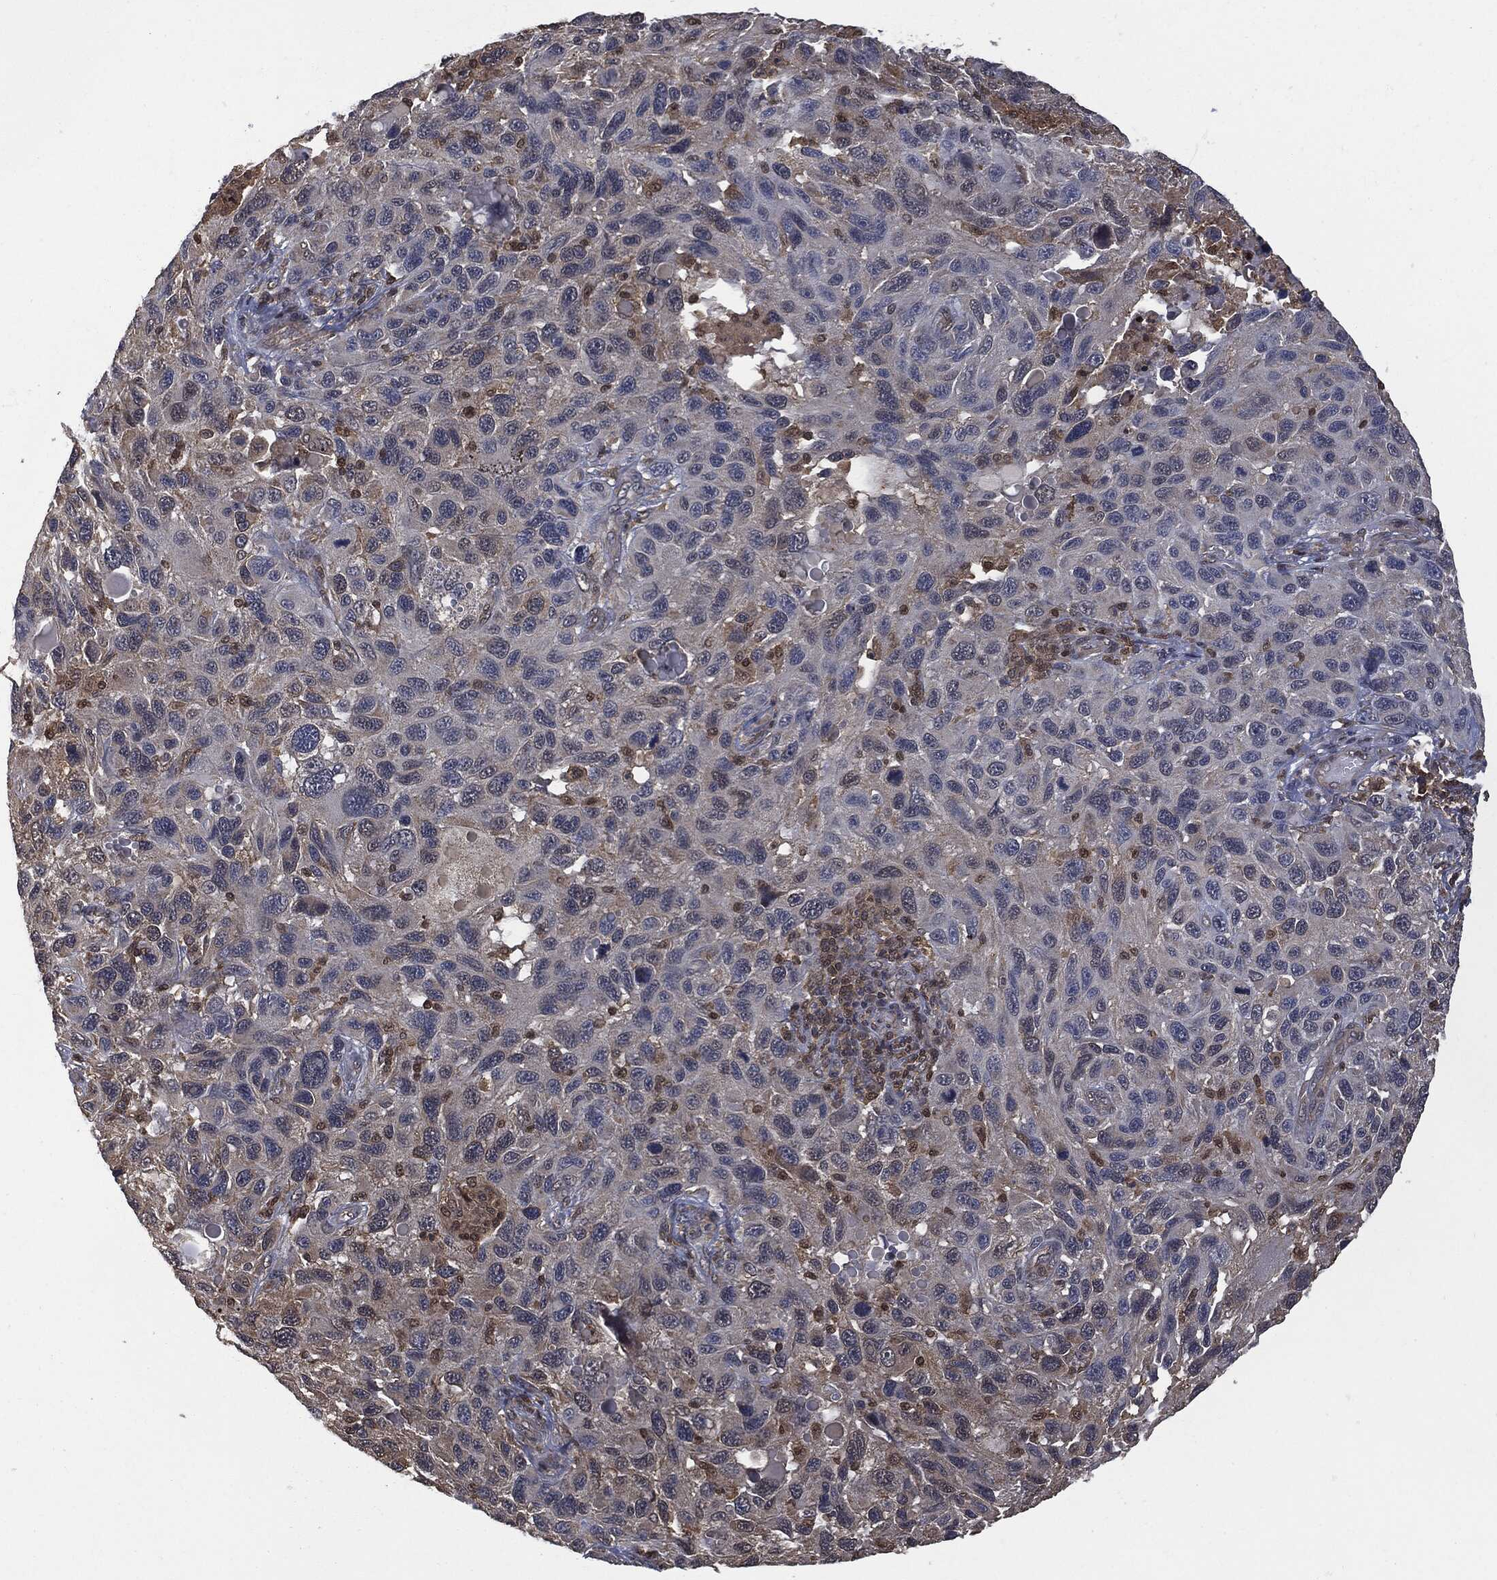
{"staining": {"intensity": "weak", "quantity": "<25%", "location": "cytoplasmic/membranous"}, "tissue": "melanoma", "cell_type": "Tumor cells", "image_type": "cancer", "snomed": [{"axis": "morphology", "description": "Malignant melanoma, NOS"}, {"axis": "topography", "description": "Skin"}], "caption": "High magnification brightfield microscopy of melanoma stained with DAB (3,3'-diaminobenzidine) (brown) and counterstained with hematoxylin (blue): tumor cells show no significant expression. Brightfield microscopy of IHC stained with DAB (brown) and hematoxylin (blue), captured at high magnification.", "gene": "PSMB10", "patient": {"sex": "male", "age": 53}}